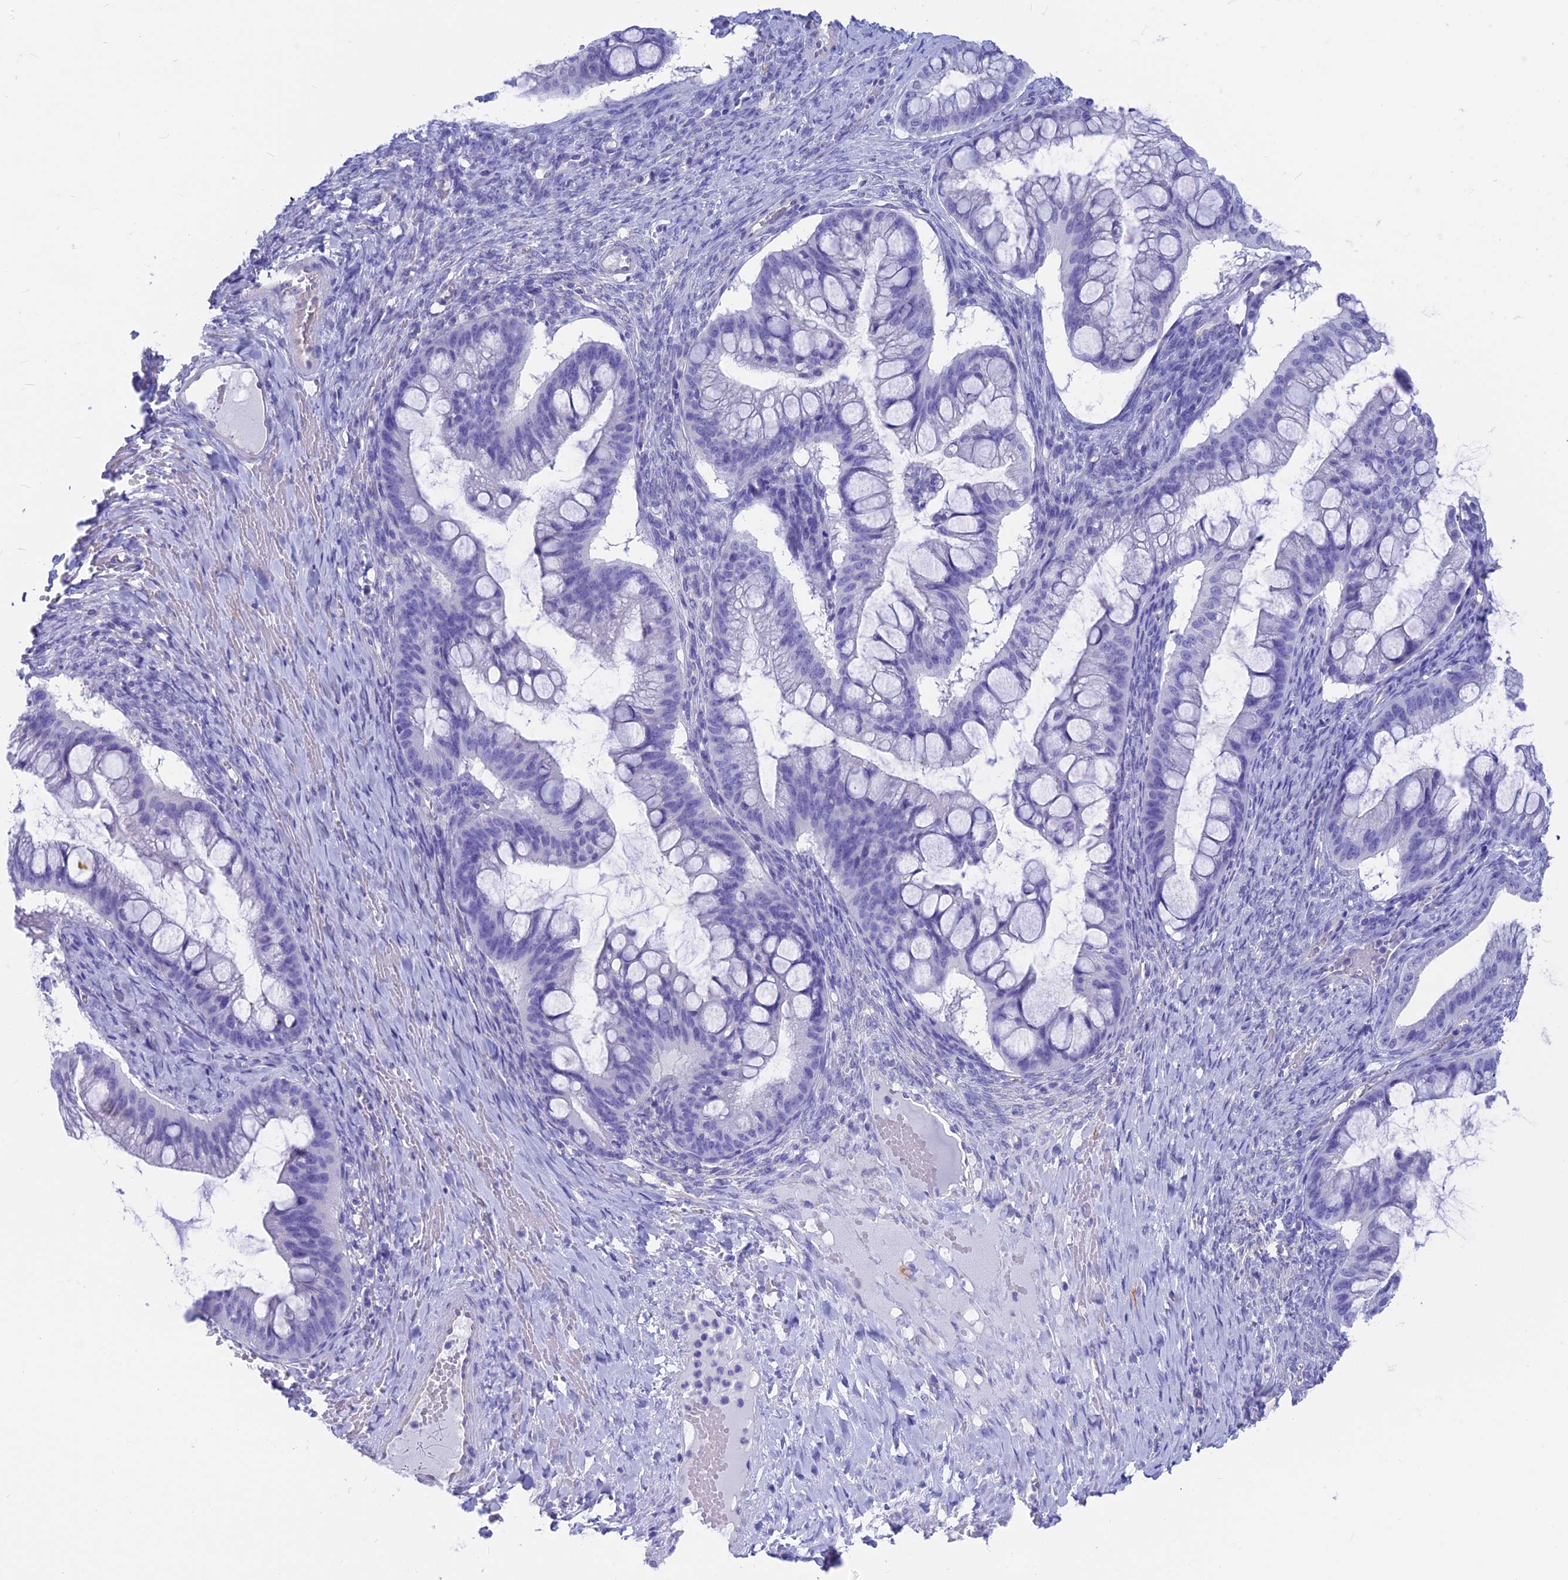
{"staining": {"intensity": "negative", "quantity": "none", "location": "none"}, "tissue": "ovarian cancer", "cell_type": "Tumor cells", "image_type": "cancer", "snomed": [{"axis": "morphology", "description": "Cystadenocarcinoma, mucinous, NOS"}, {"axis": "topography", "description": "Ovary"}], "caption": "Immunohistochemical staining of ovarian mucinous cystadenocarcinoma displays no significant staining in tumor cells.", "gene": "GNGT2", "patient": {"sex": "female", "age": 73}}